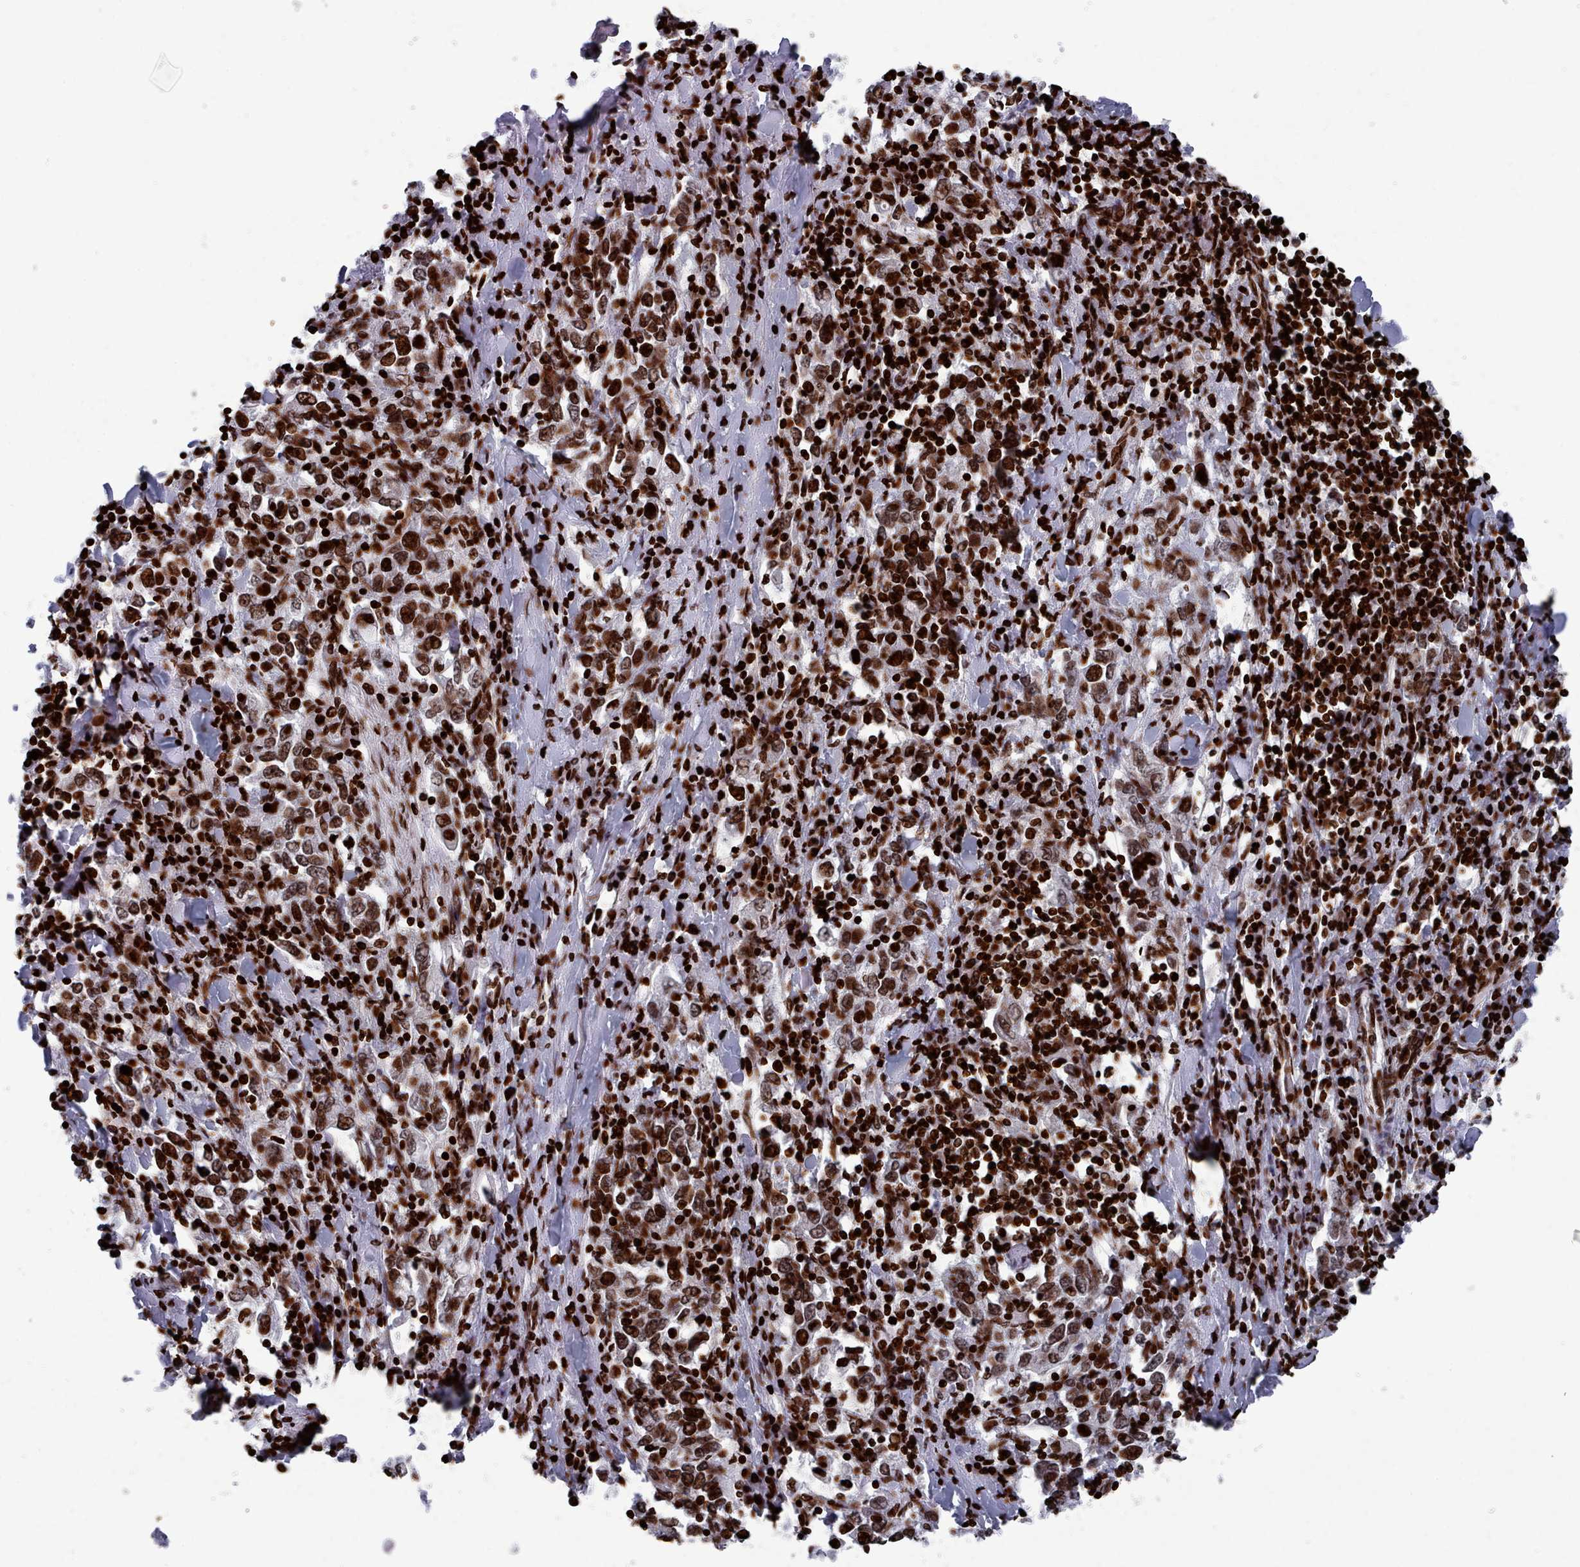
{"staining": {"intensity": "strong", "quantity": ">75%", "location": "nuclear"}, "tissue": "stomach cancer", "cell_type": "Tumor cells", "image_type": "cancer", "snomed": [{"axis": "morphology", "description": "Adenocarcinoma, NOS"}, {"axis": "topography", "description": "Stomach, upper"}], "caption": "Stomach cancer (adenocarcinoma) tissue demonstrates strong nuclear expression in about >75% of tumor cells, visualized by immunohistochemistry.", "gene": "PCDHB12", "patient": {"sex": "male", "age": 62}}